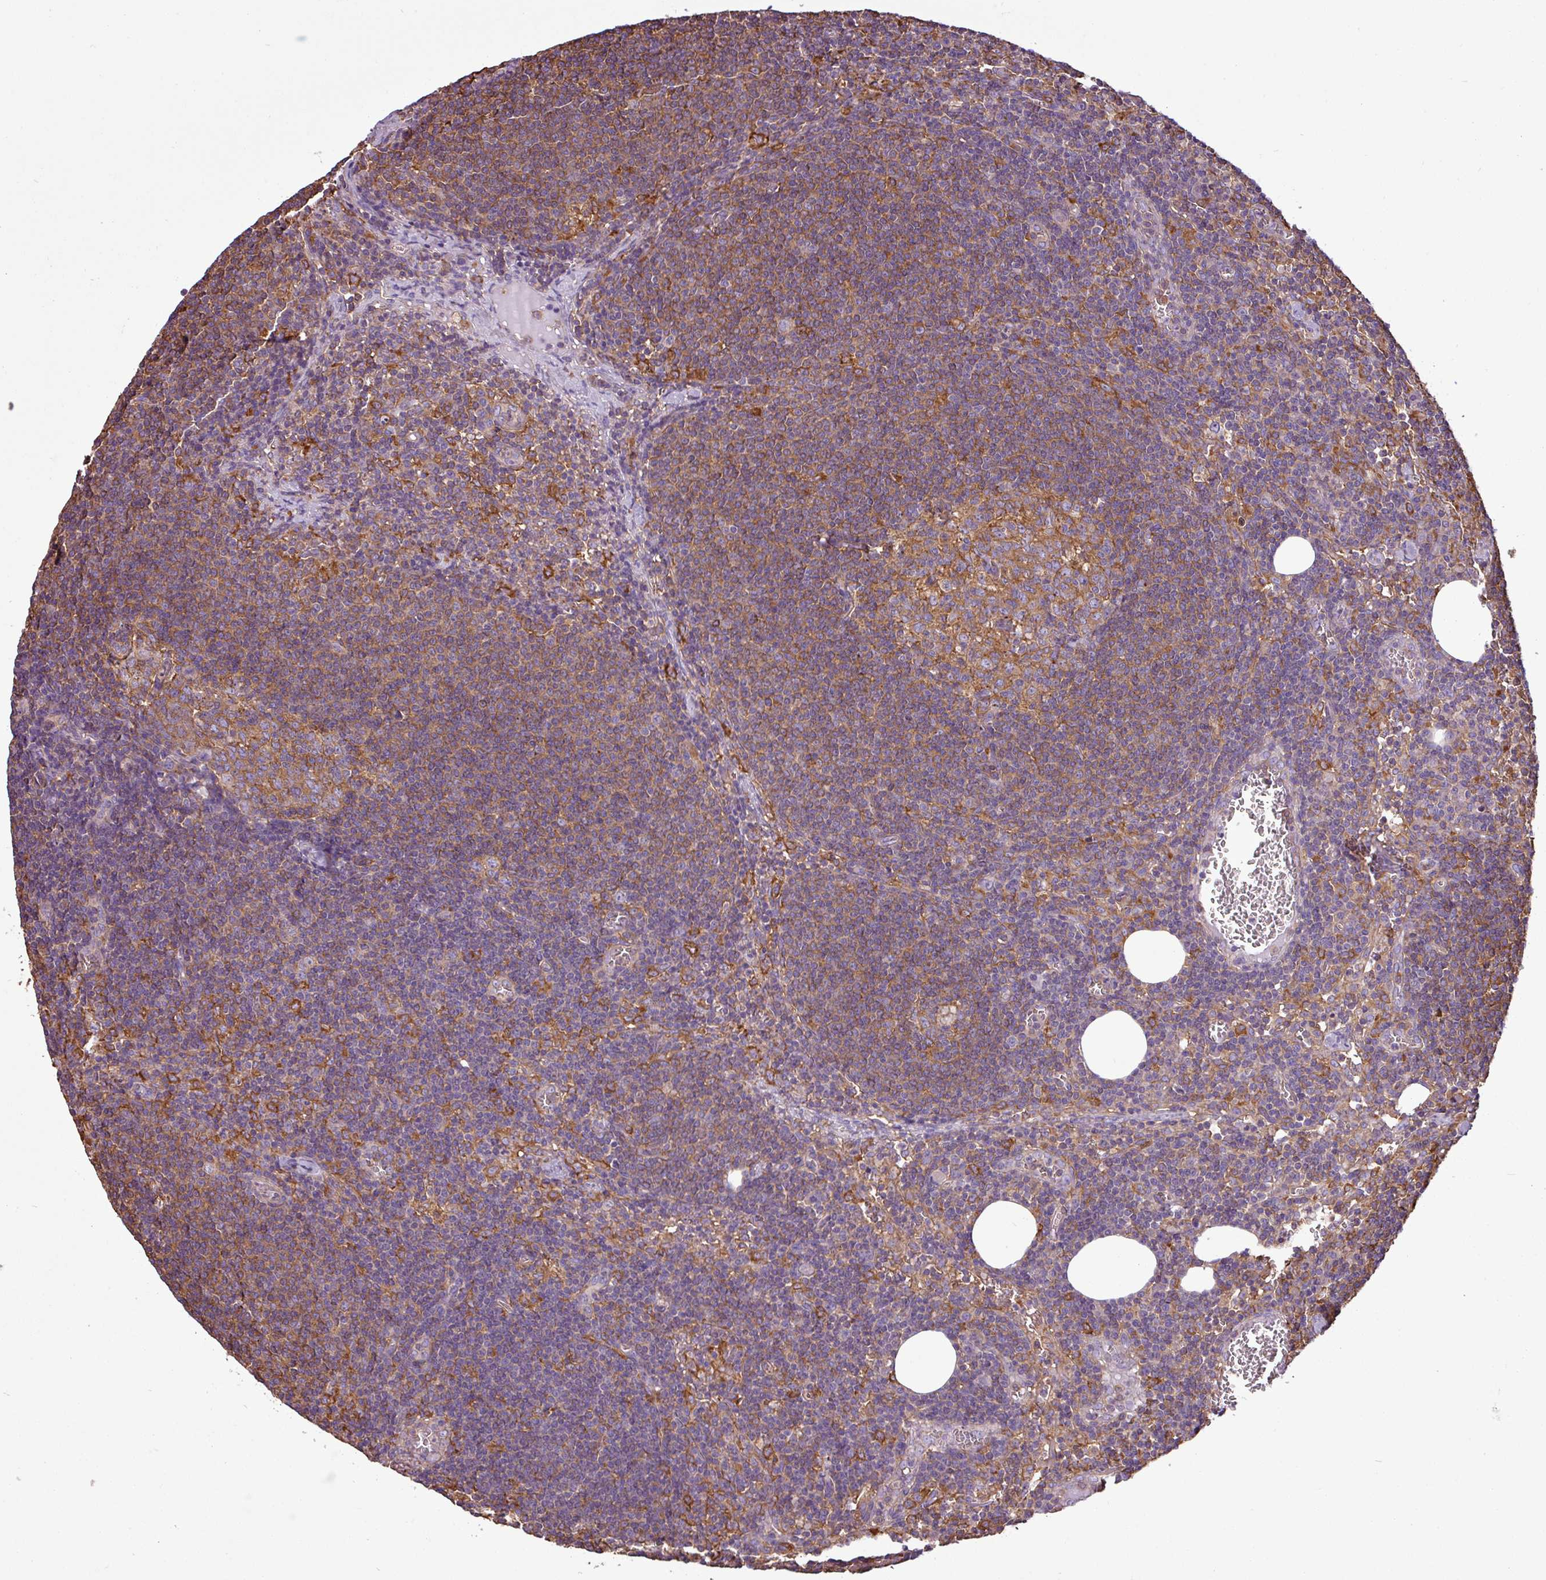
{"staining": {"intensity": "moderate", "quantity": ">75%", "location": "cytoplasmic/membranous"}, "tissue": "lymph node", "cell_type": "Germinal center cells", "image_type": "normal", "snomed": [{"axis": "morphology", "description": "Normal tissue, NOS"}, {"axis": "topography", "description": "Lymph node"}], "caption": "Immunohistochemistry (DAB) staining of normal human lymph node reveals moderate cytoplasmic/membranous protein expression in about >75% of germinal center cells.", "gene": "PACSIN2", "patient": {"sex": "female", "age": 27}}